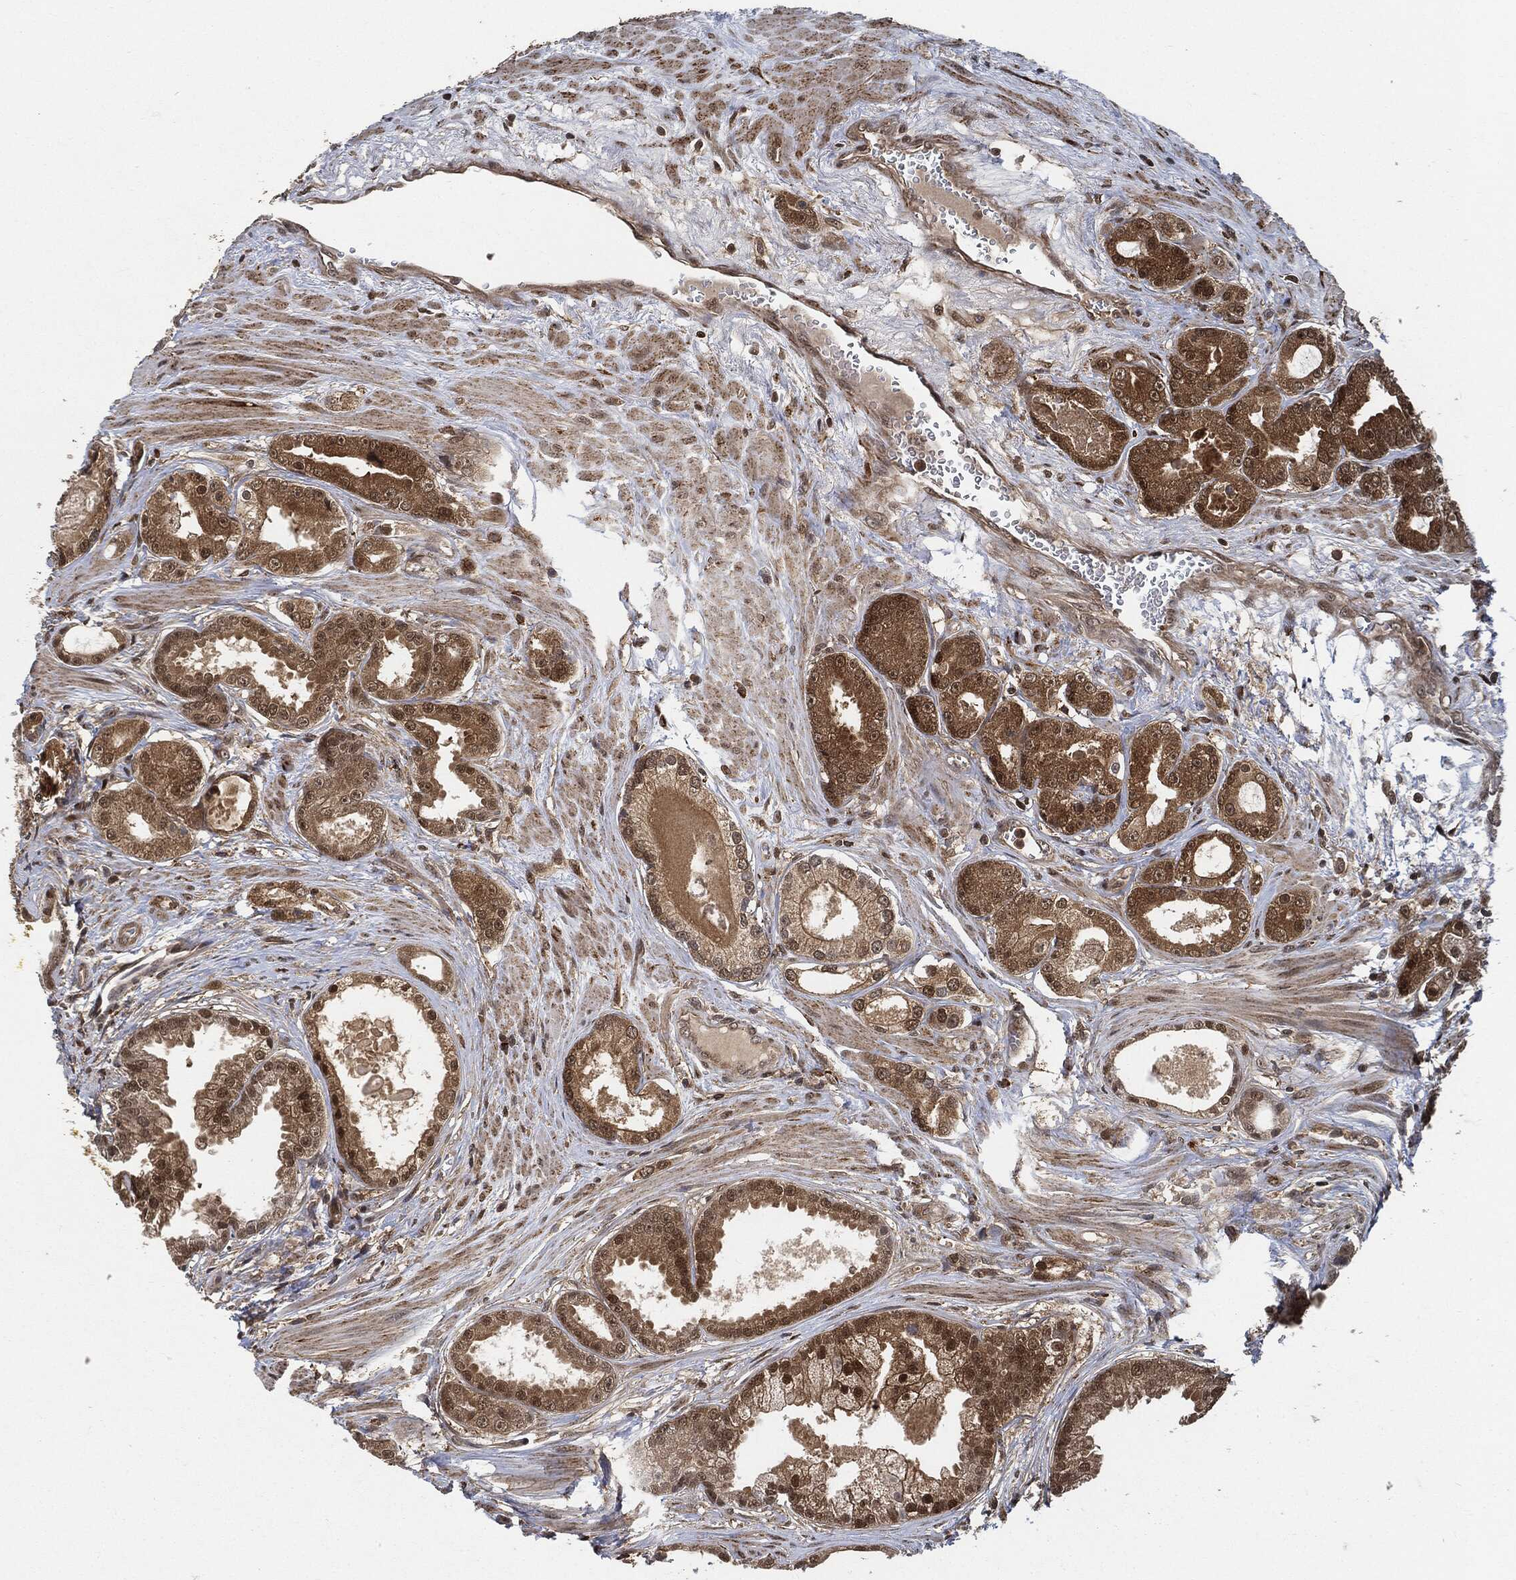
{"staining": {"intensity": "moderate", "quantity": ">75%", "location": "cytoplasmic/membranous,nuclear"}, "tissue": "prostate cancer", "cell_type": "Tumor cells", "image_type": "cancer", "snomed": [{"axis": "morphology", "description": "Adenocarcinoma, NOS"}, {"axis": "topography", "description": "Prostate"}], "caption": "Prostate adenocarcinoma stained with a protein marker exhibits moderate staining in tumor cells.", "gene": "CUTA", "patient": {"sex": "male", "age": 61}}